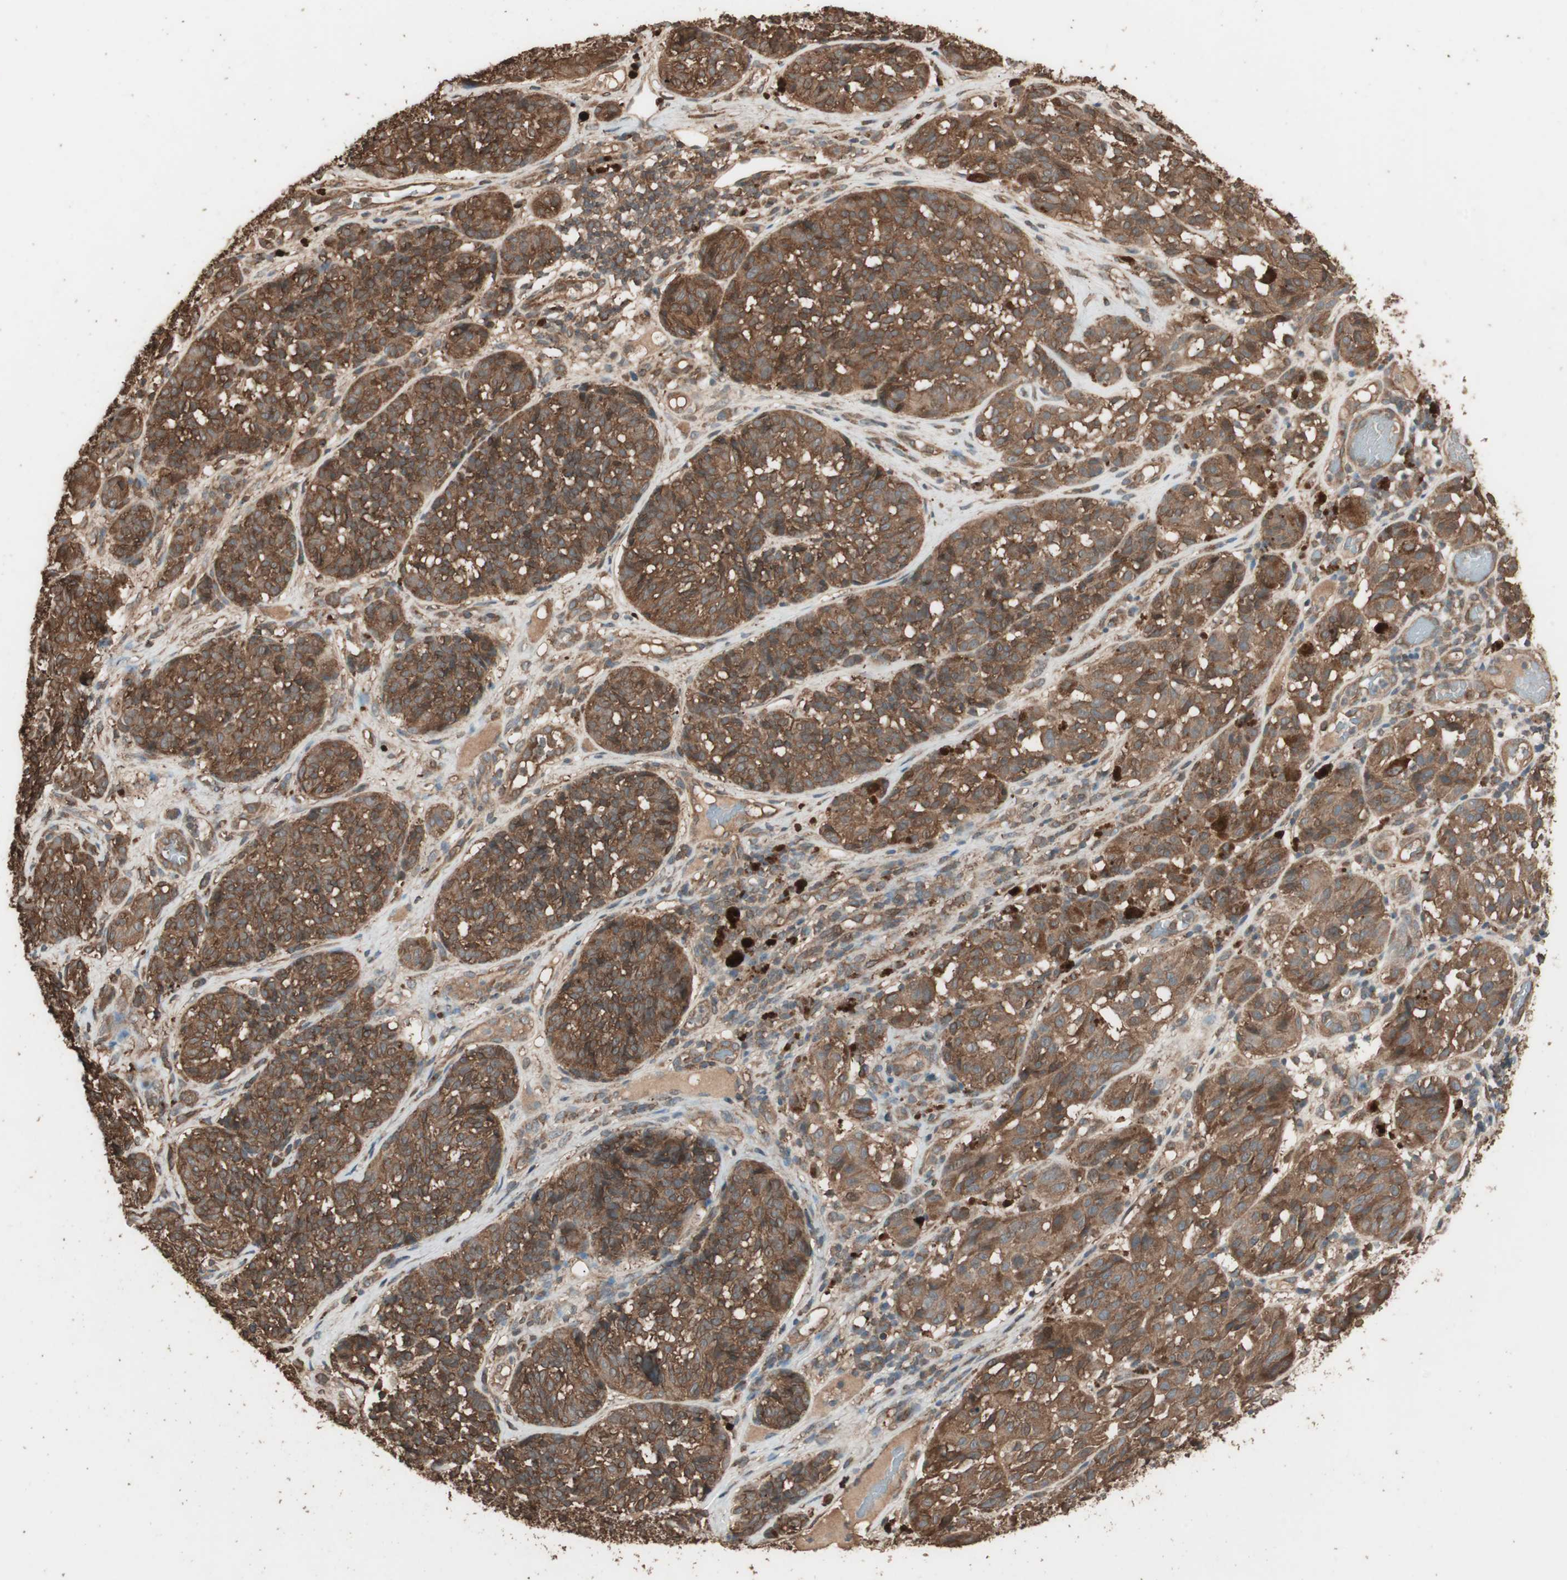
{"staining": {"intensity": "strong", "quantity": ">75%", "location": "cytoplasmic/membranous"}, "tissue": "melanoma", "cell_type": "Tumor cells", "image_type": "cancer", "snomed": [{"axis": "morphology", "description": "Malignant melanoma, NOS"}, {"axis": "topography", "description": "Skin"}], "caption": "Melanoma was stained to show a protein in brown. There is high levels of strong cytoplasmic/membranous expression in approximately >75% of tumor cells. Nuclei are stained in blue.", "gene": "CCN4", "patient": {"sex": "female", "age": 46}}